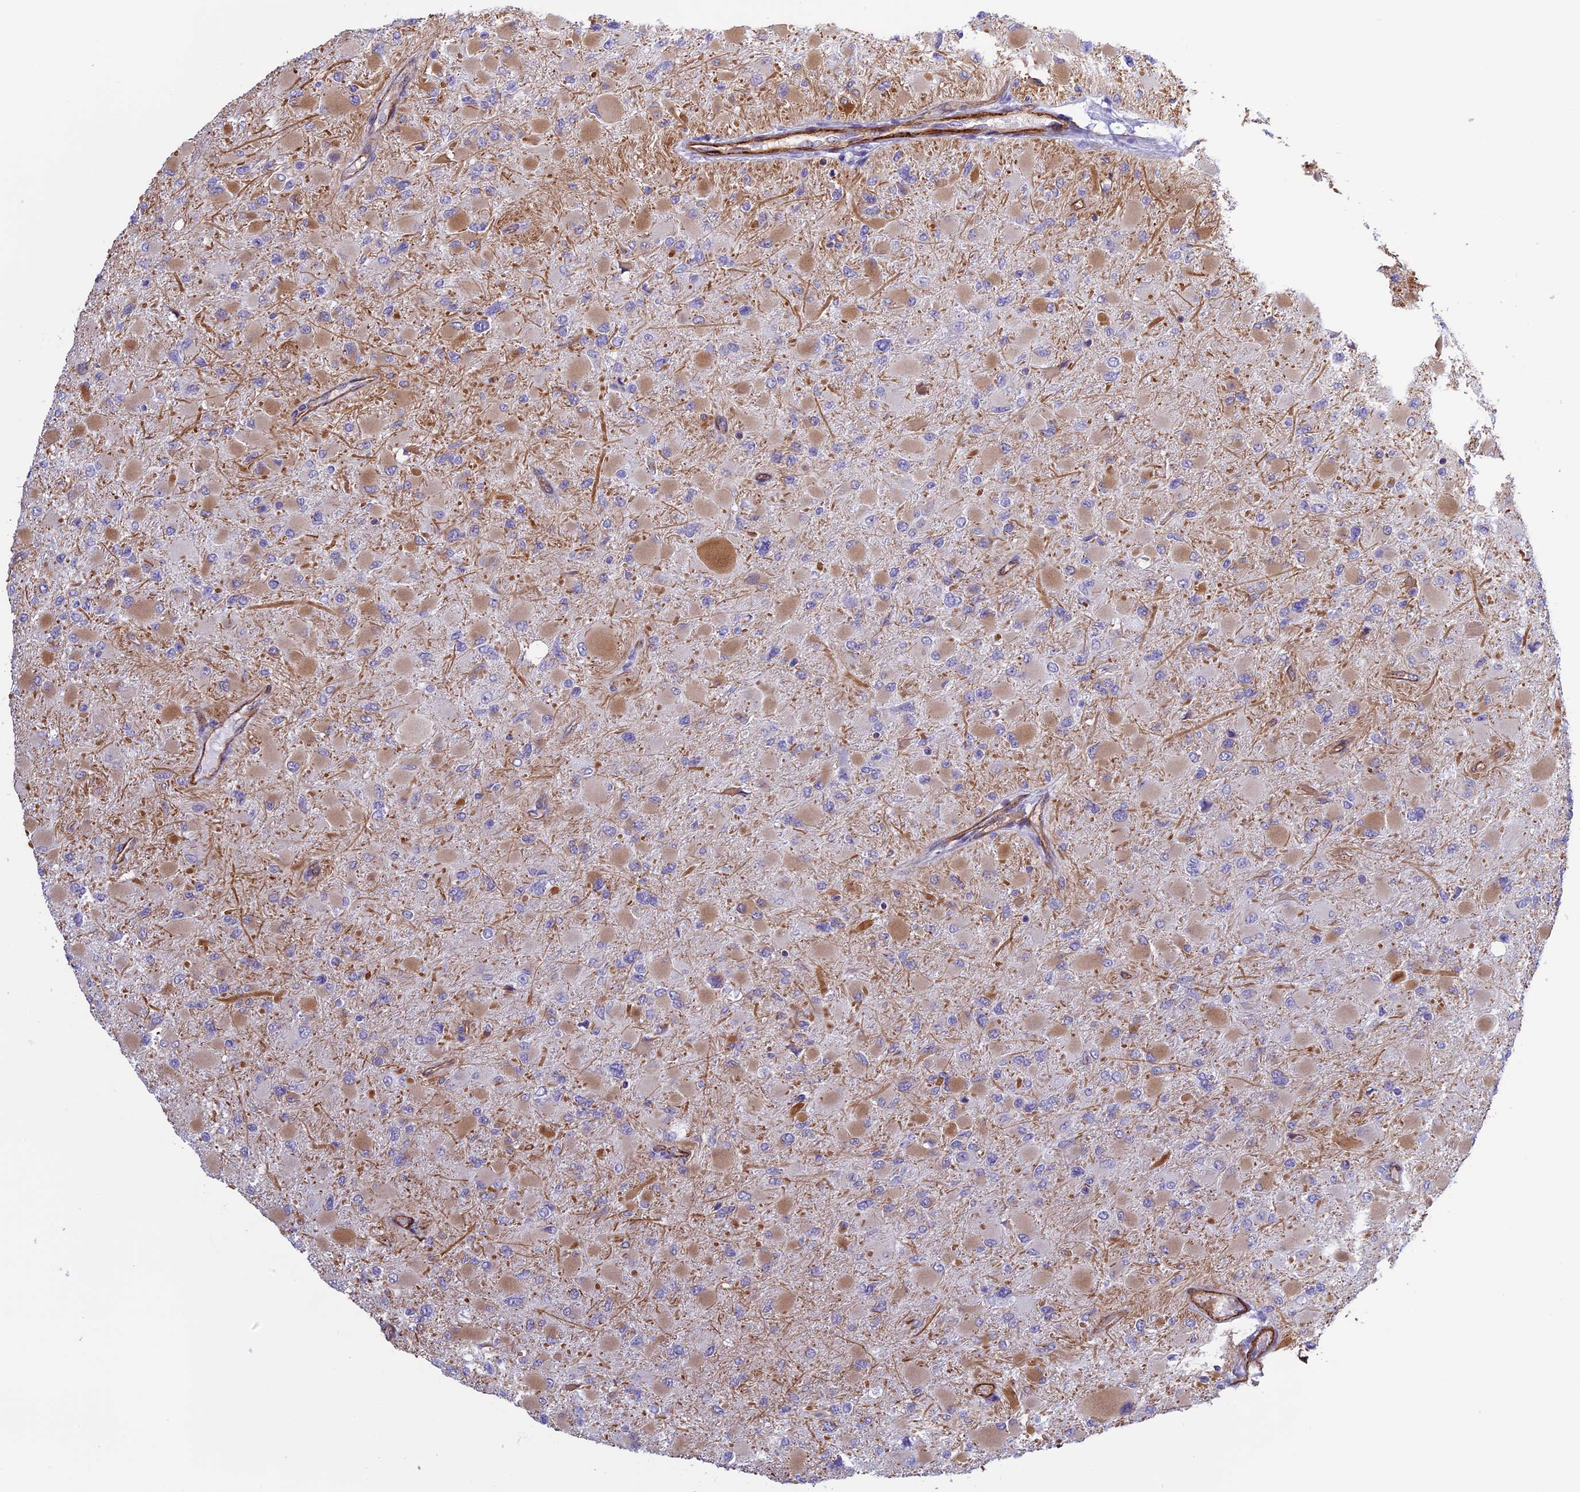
{"staining": {"intensity": "weak", "quantity": "<25%", "location": "cytoplasmic/membranous"}, "tissue": "glioma", "cell_type": "Tumor cells", "image_type": "cancer", "snomed": [{"axis": "morphology", "description": "Glioma, malignant, High grade"}, {"axis": "topography", "description": "Cerebral cortex"}], "caption": "This is an immunohistochemistry (IHC) photomicrograph of human malignant high-grade glioma. There is no positivity in tumor cells.", "gene": "ANGPTL2", "patient": {"sex": "female", "age": 36}}